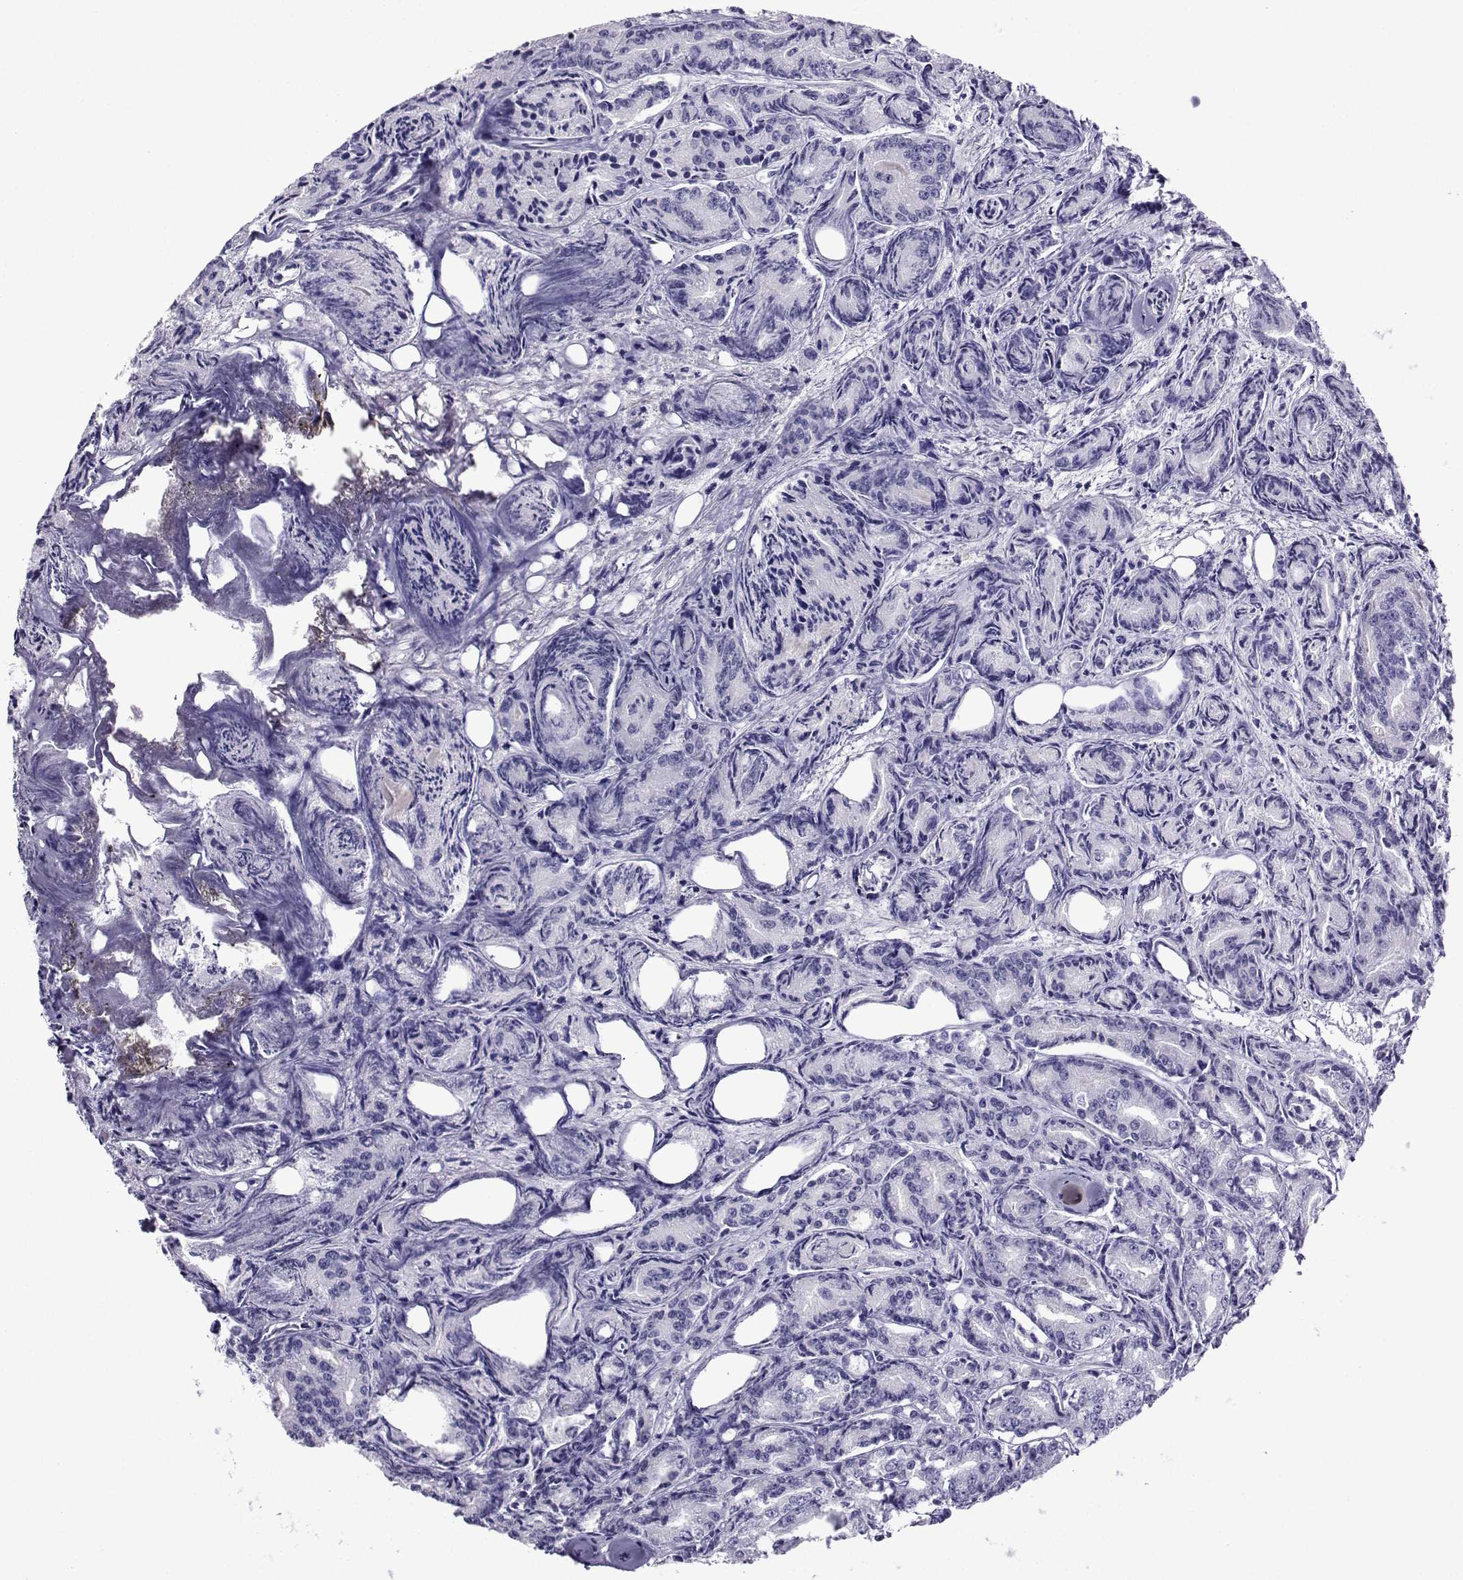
{"staining": {"intensity": "negative", "quantity": "none", "location": "none"}, "tissue": "prostate cancer", "cell_type": "Tumor cells", "image_type": "cancer", "snomed": [{"axis": "morphology", "description": "Adenocarcinoma, Medium grade"}, {"axis": "topography", "description": "Prostate"}], "caption": "A high-resolution micrograph shows immunohistochemistry staining of prostate adenocarcinoma (medium-grade), which displays no significant expression in tumor cells.", "gene": "CRYBB1", "patient": {"sex": "male", "age": 74}}